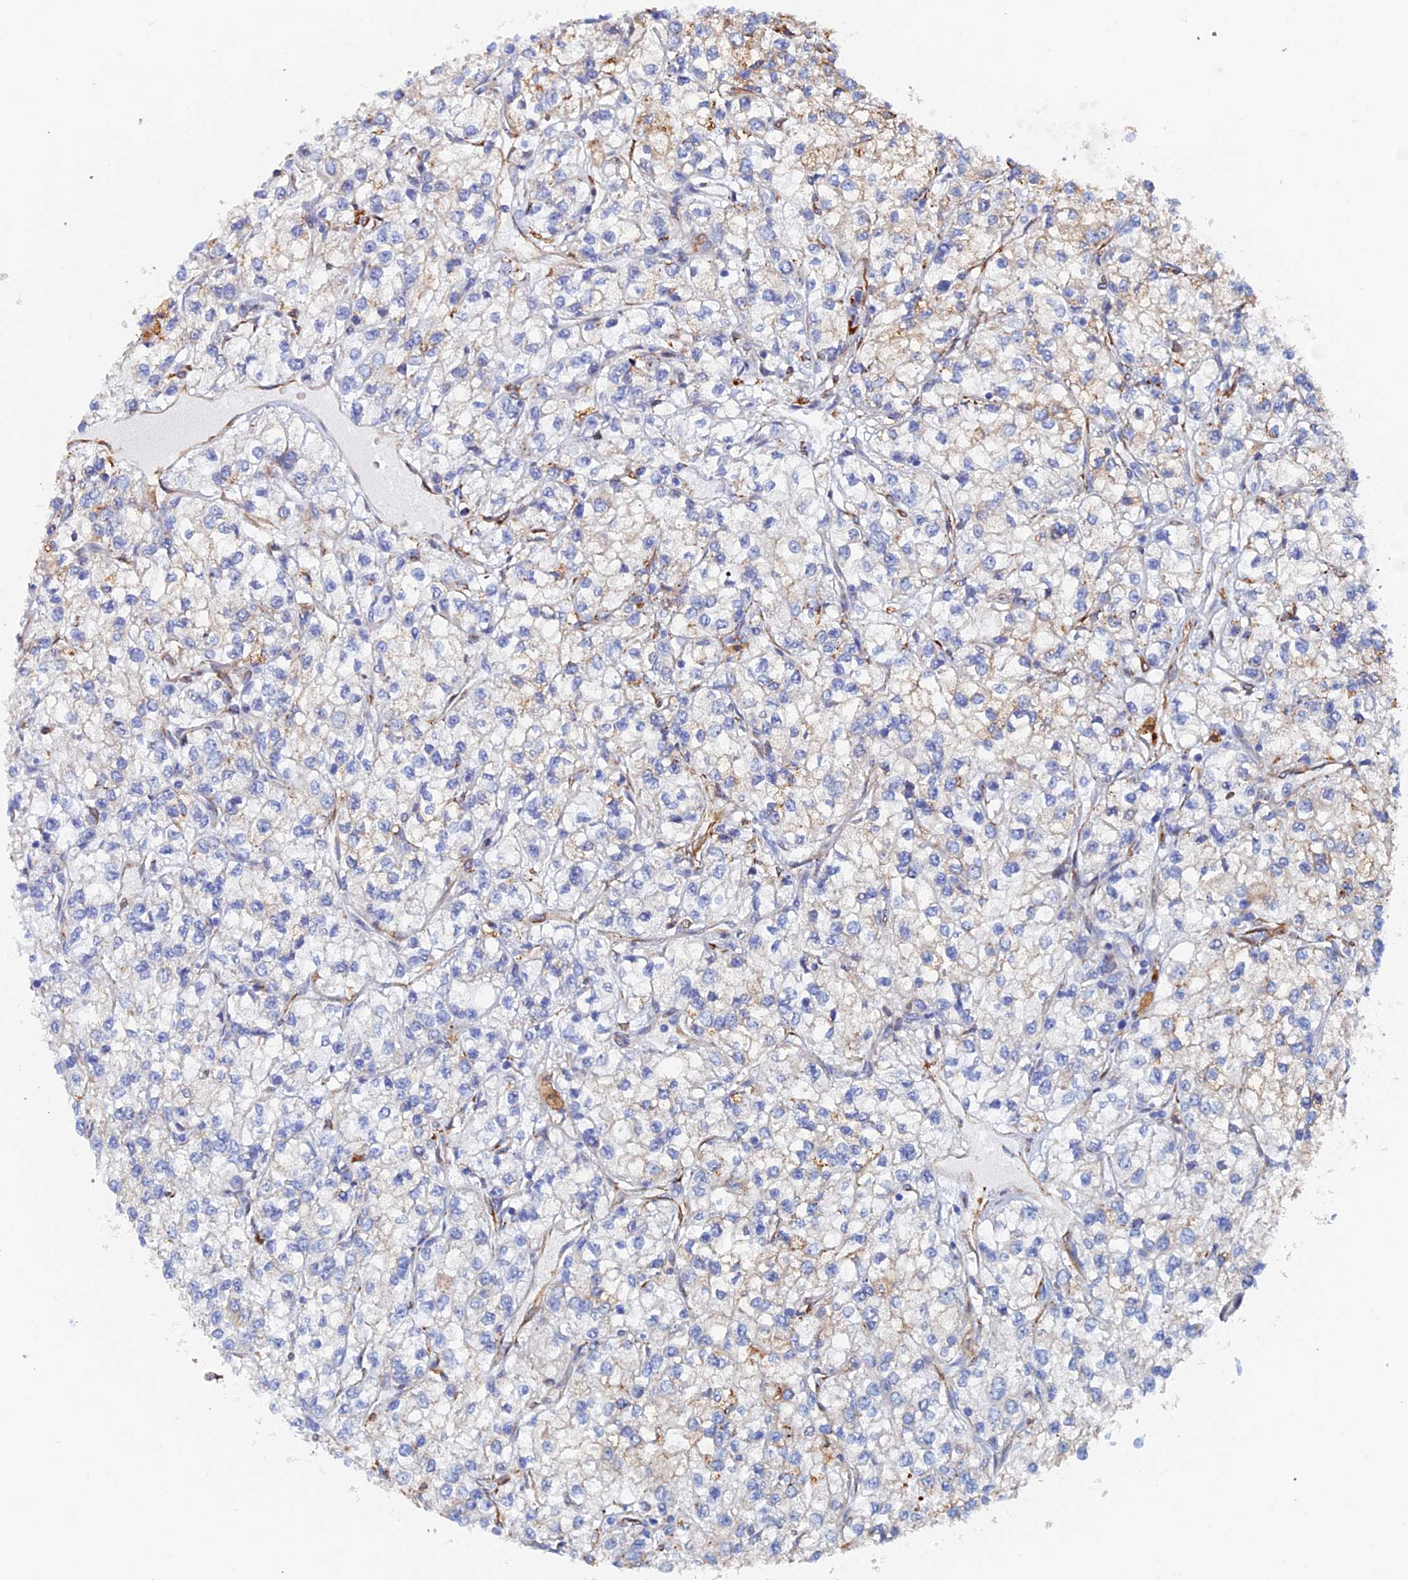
{"staining": {"intensity": "weak", "quantity": "25%-75%", "location": "cytoplasmic/membranous"}, "tissue": "renal cancer", "cell_type": "Tumor cells", "image_type": "cancer", "snomed": [{"axis": "morphology", "description": "Adenocarcinoma, NOS"}, {"axis": "topography", "description": "Kidney"}], "caption": "The immunohistochemical stain shows weak cytoplasmic/membranous staining in tumor cells of renal adenocarcinoma tissue.", "gene": "COG7", "patient": {"sex": "male", "age": 80}}